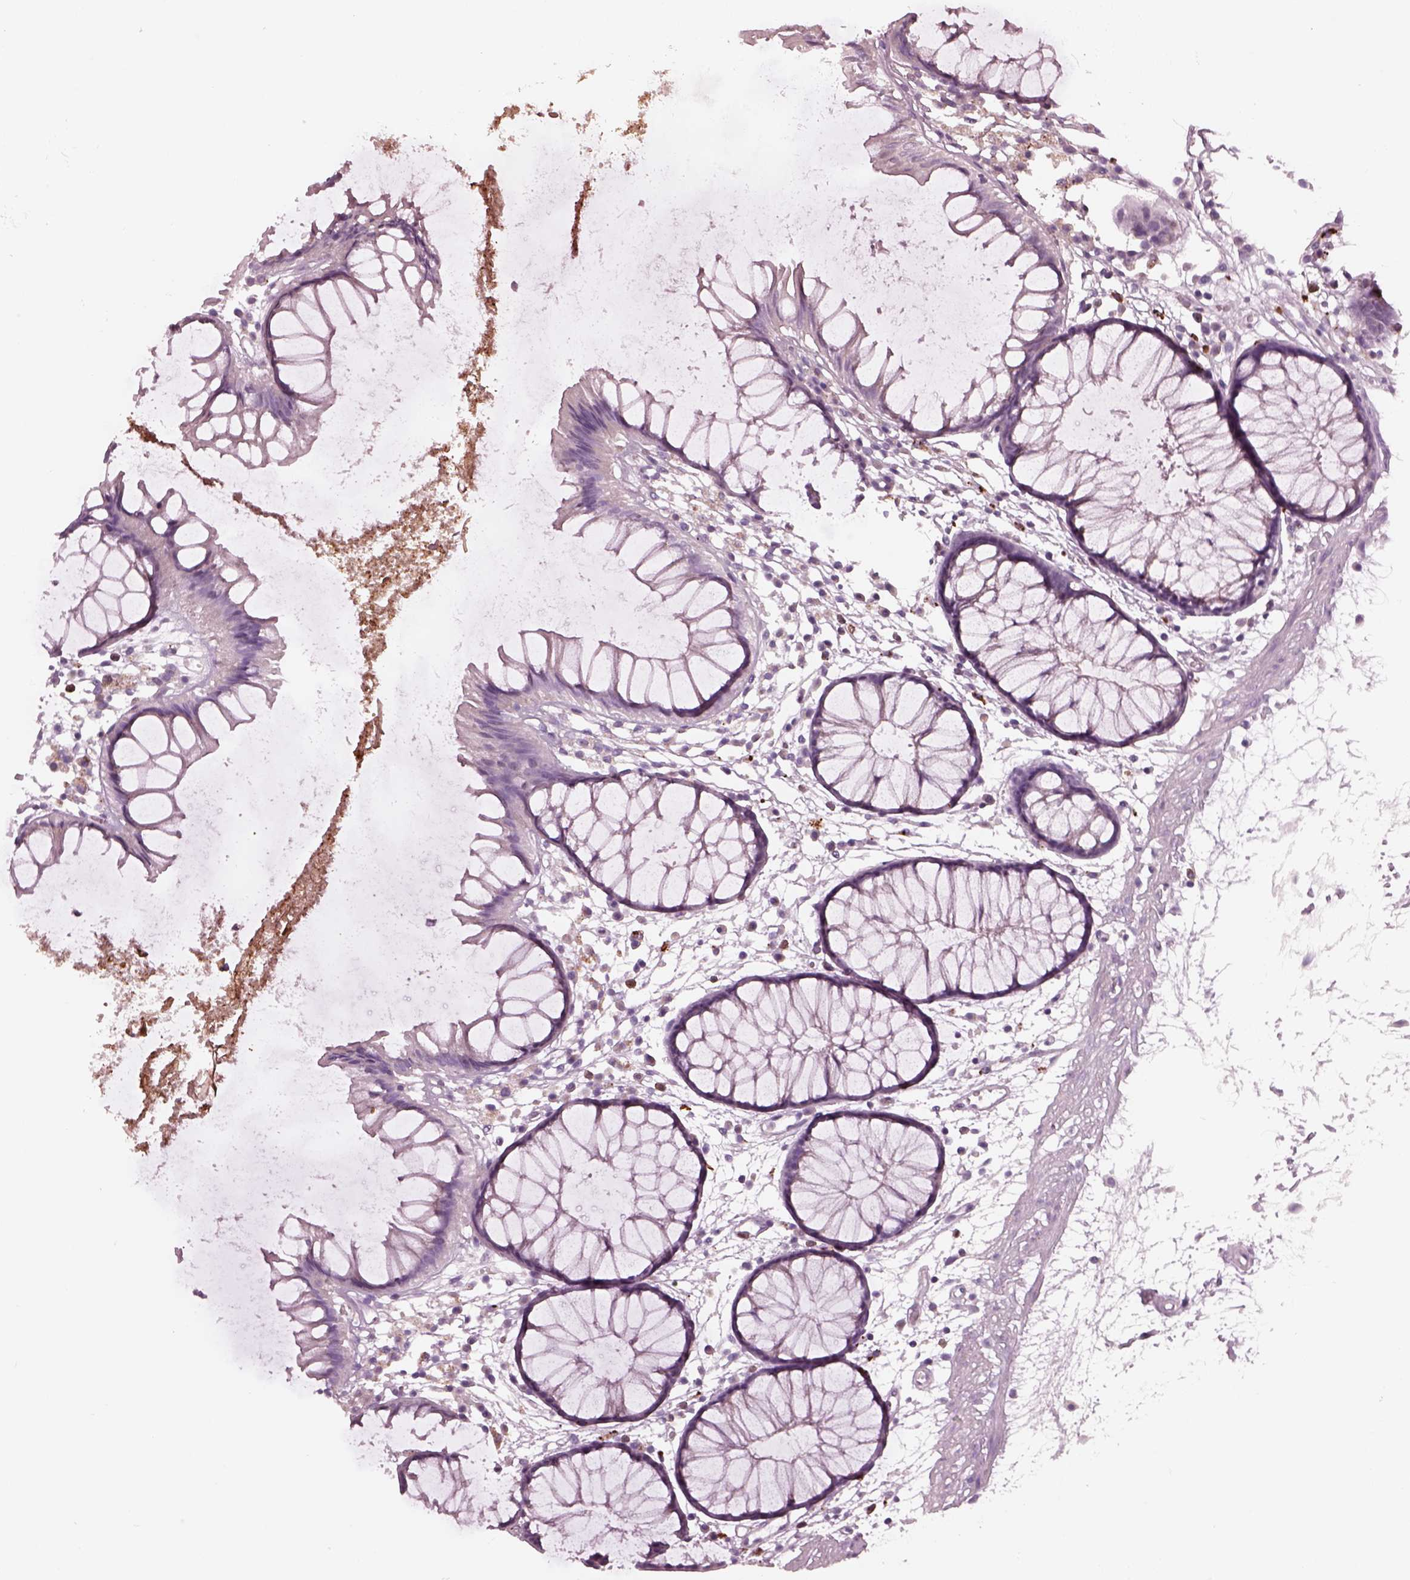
{"staining": {"intensity": "negative", "quantity": "none", "location": "none"}, "tissue": "colon", "cell_type": "Endothelial cells", "image_type": "normal", "snomed": [{"axis": "morphology", "description": "Normal tissue, NOS"}, {"axis": "morphology", "description": "Adenocarcinoma, NOS"}, {"axis": "topography", "description": "Colon"}], "caption": "IHC histopathology image of normal colon: human colon stained with DAB displays no significant protein expression in endothelial cells.", "gene": "SLAMF8", "patient": {"sex": "male", "age": 65}}